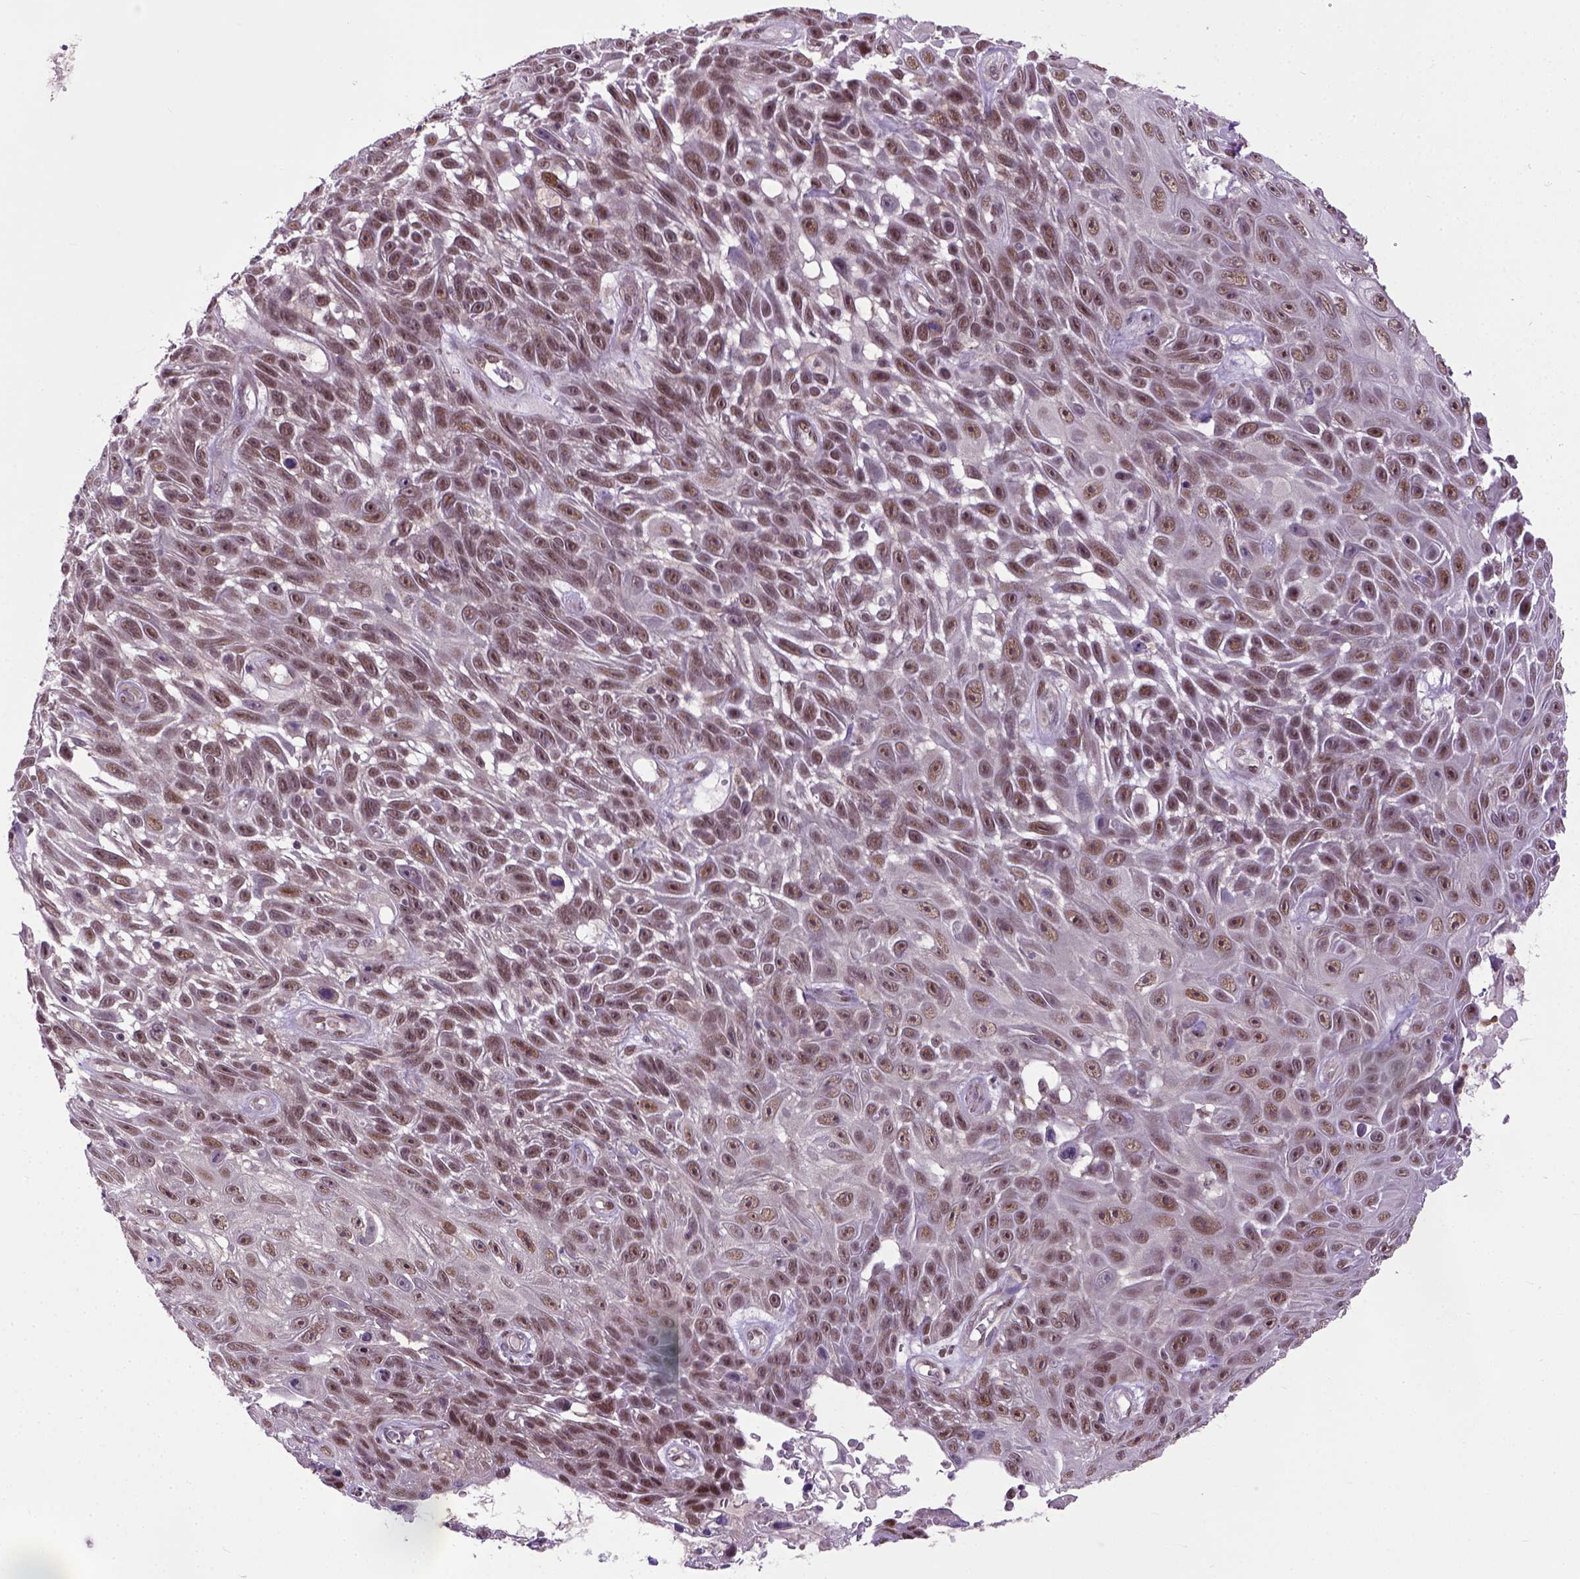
{"staining": {"intensity": "strong", "quantity": "<25%", "location": "nuclear"}, "tissue": "skin cancer", "cell_type": "Tumor cells", "image_type": "cancer", "snomed": [{"axis": "morphology", "description": "Squamous cell carcinoma, NOS"}, {"axis": "topography", "description": "Skin"}], "caption": "The photomicrograph demonstrates a brown stain indicating the presence of a protein in the nuclear of tumor cells in skin squamous cell carcinoma. (Stains: DAB (3,3'-diaminobenzidine) in brown, nuclei in blue, Microscopy: brightfield microscopy at high magnification).", "gene": "UBA3", "patient": {"sex": "male", "age": 82}}